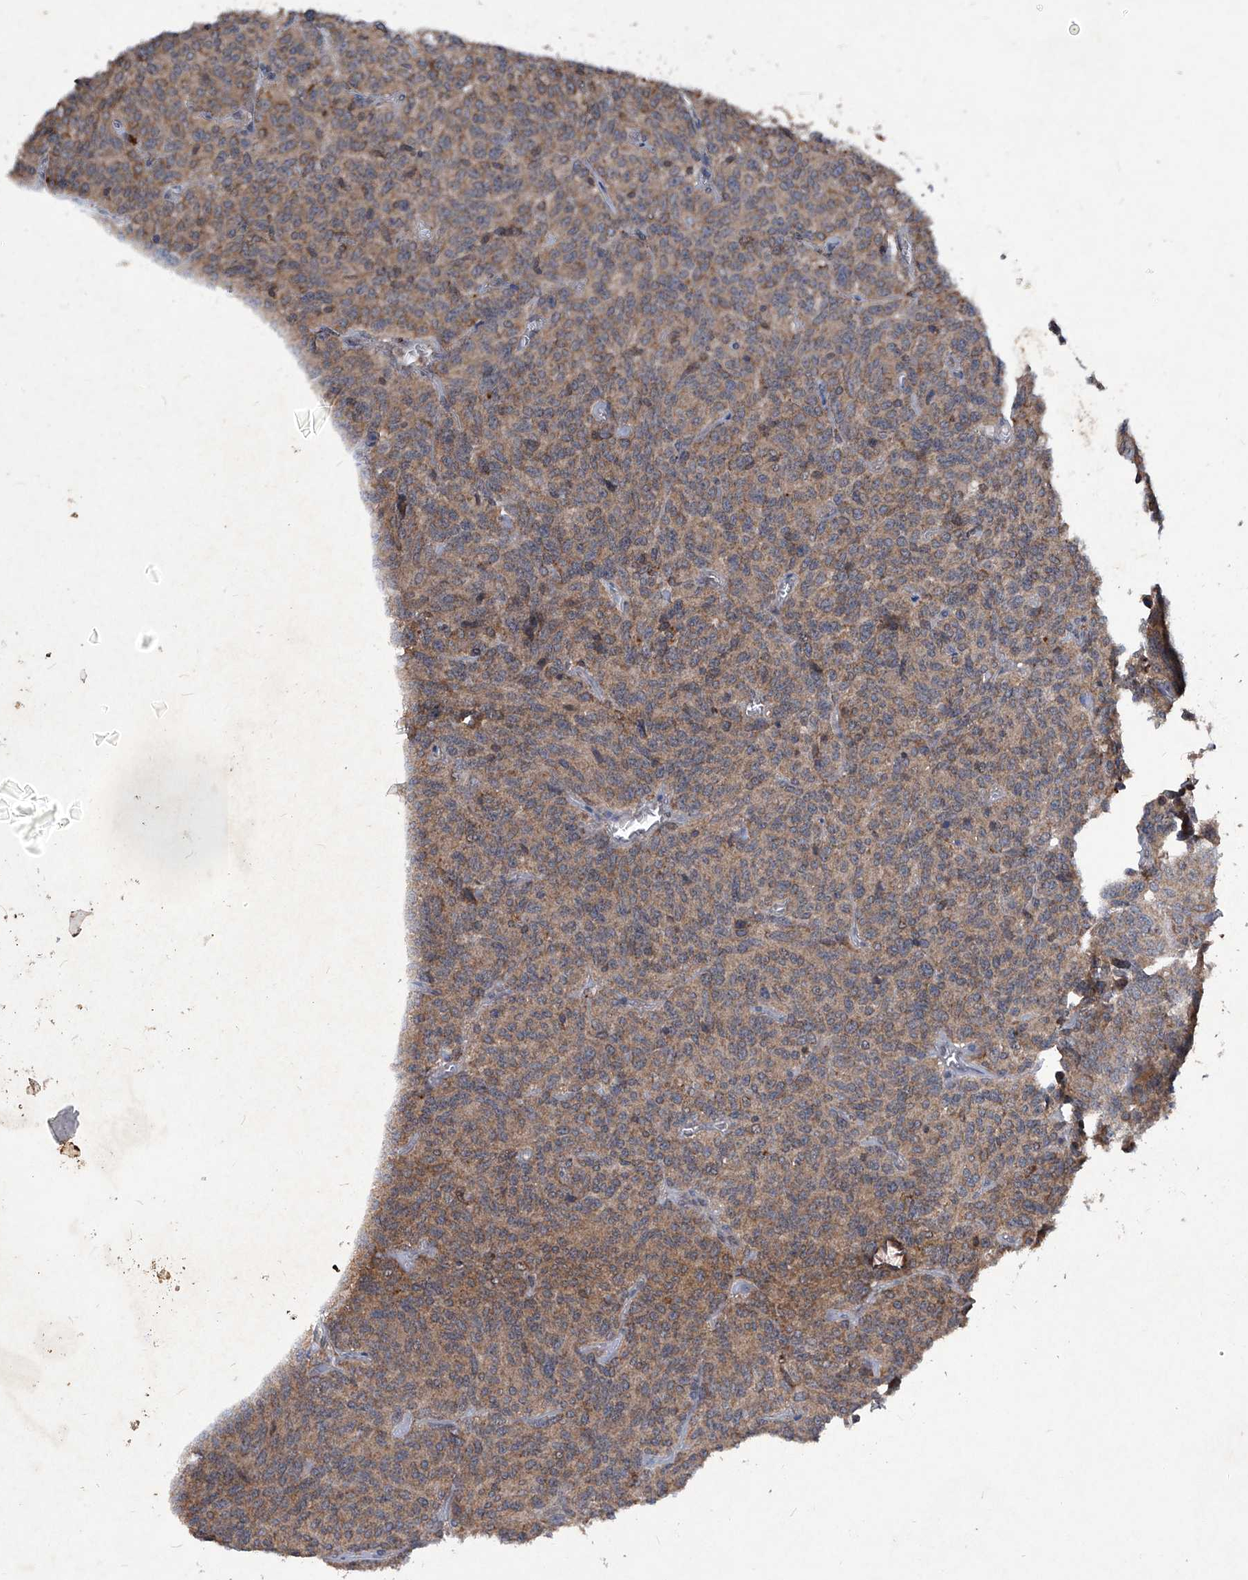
{"staining": {"intensity": "moderate", "quantity": ">75%", "location": "cytoplasmic/membranous"}, "tissue": "carcinoid", "cell_type": "Tumor cells", "image_type": "cancer", "snomed": [{"axis": "morphology", "description": "Carcinoid, malignant, NOS"}, {"axis": "topography", "description": "Lung"}], "caption": "An image of carcinoid (malignant) stained for a protein reveals moderate cytoplasmic/membranous brown staining in tumor cells.", "gene": "SUMF2", "patient": {"sex": "female", "age": 46}}